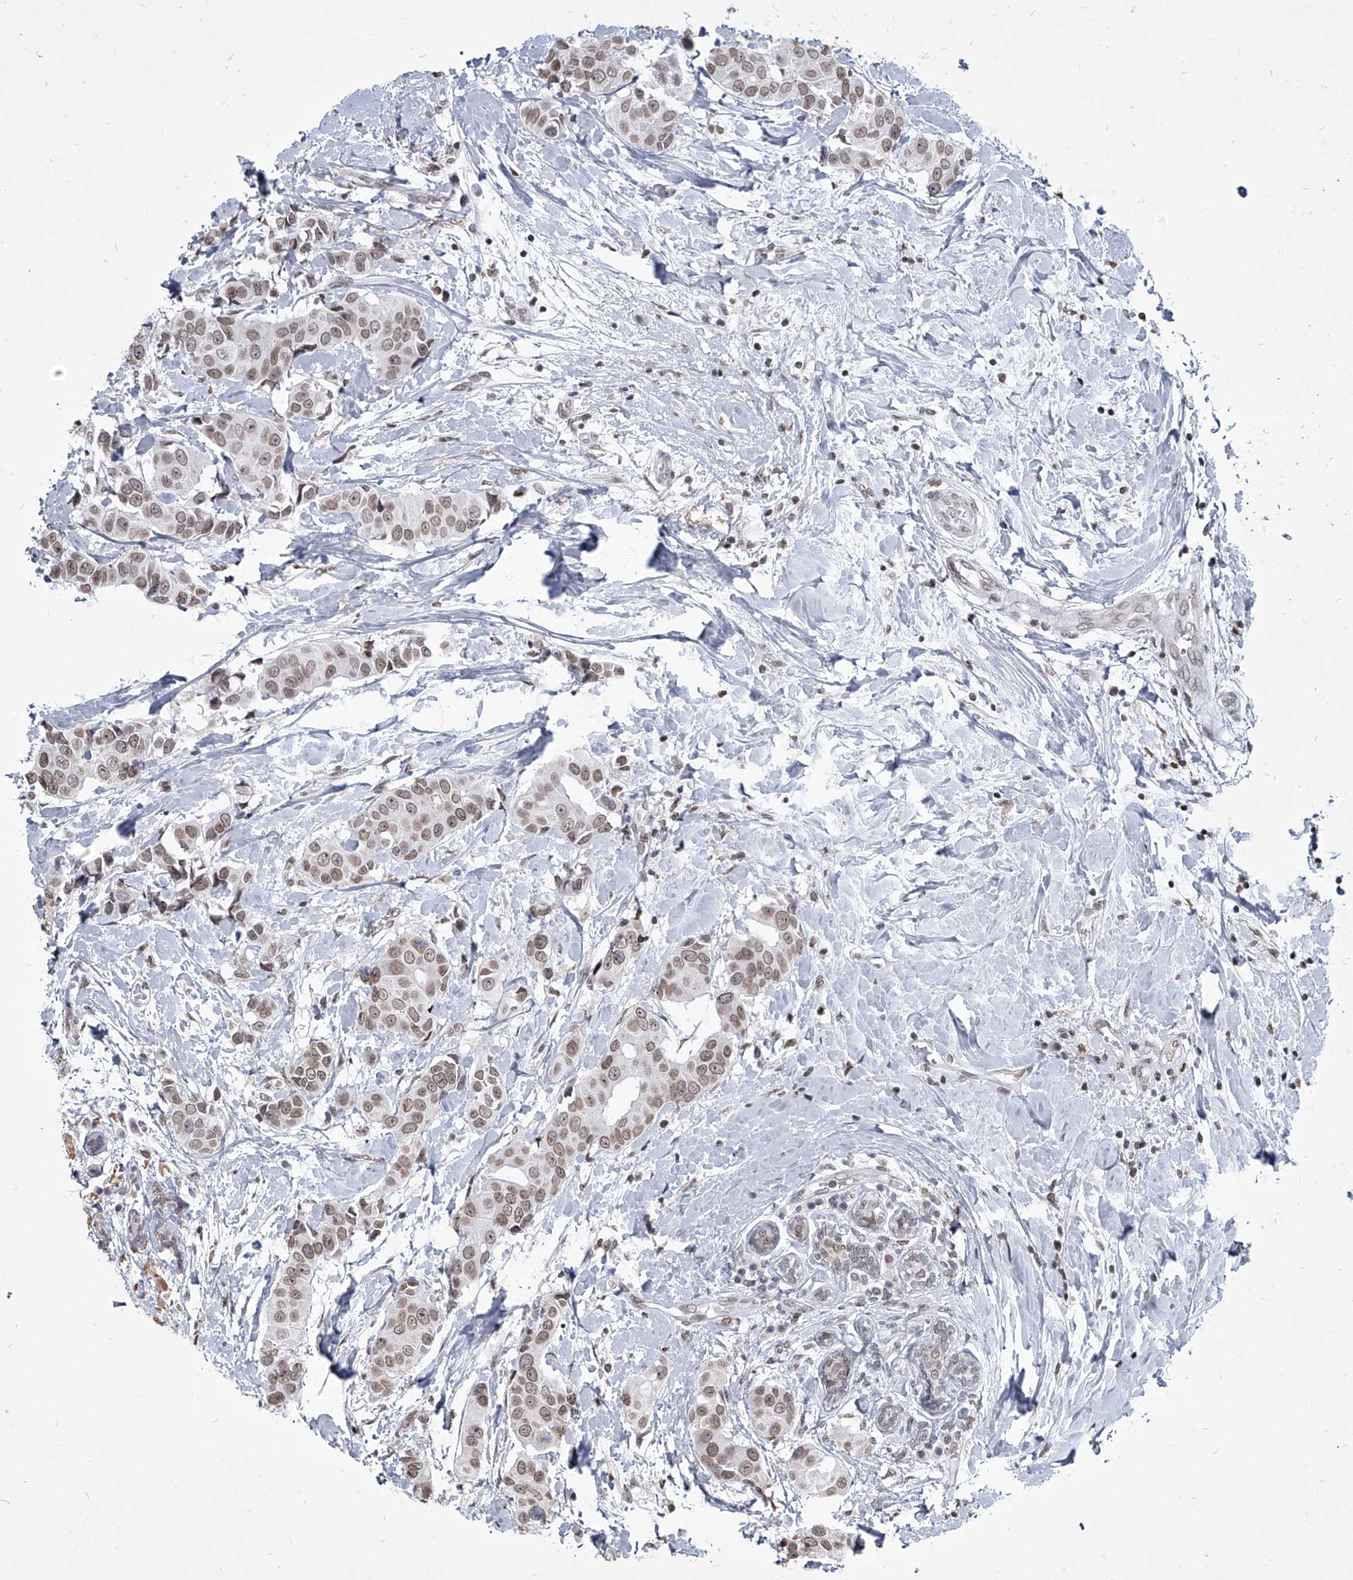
{"staining": {"intensity": "weak", "quantity": ">75%", "location": "nuclear"}, "tissue": "breast cancer", "cell_type": "Tumor cells", "image_type": "cancer", "snomed": [{"axis": "morphology", "description": "Normal tissue, NOS"}, {"axis": "morphology", "description": "Duct carcinoma"}, {"axis": "topography", "description": "Breast"}], "caption": "Weak nuclear protein staining is present in approximately >75% of tumor cells in intraductal carcinoma (breast). (Stains: DAB (3,3'-diaminobenzidine) in brown, nuclei in blue, Microscopy: brightfield microscopy at high magnification).", "gene": "PPIL4", "patient": {"sex": "female", "age": 39}}